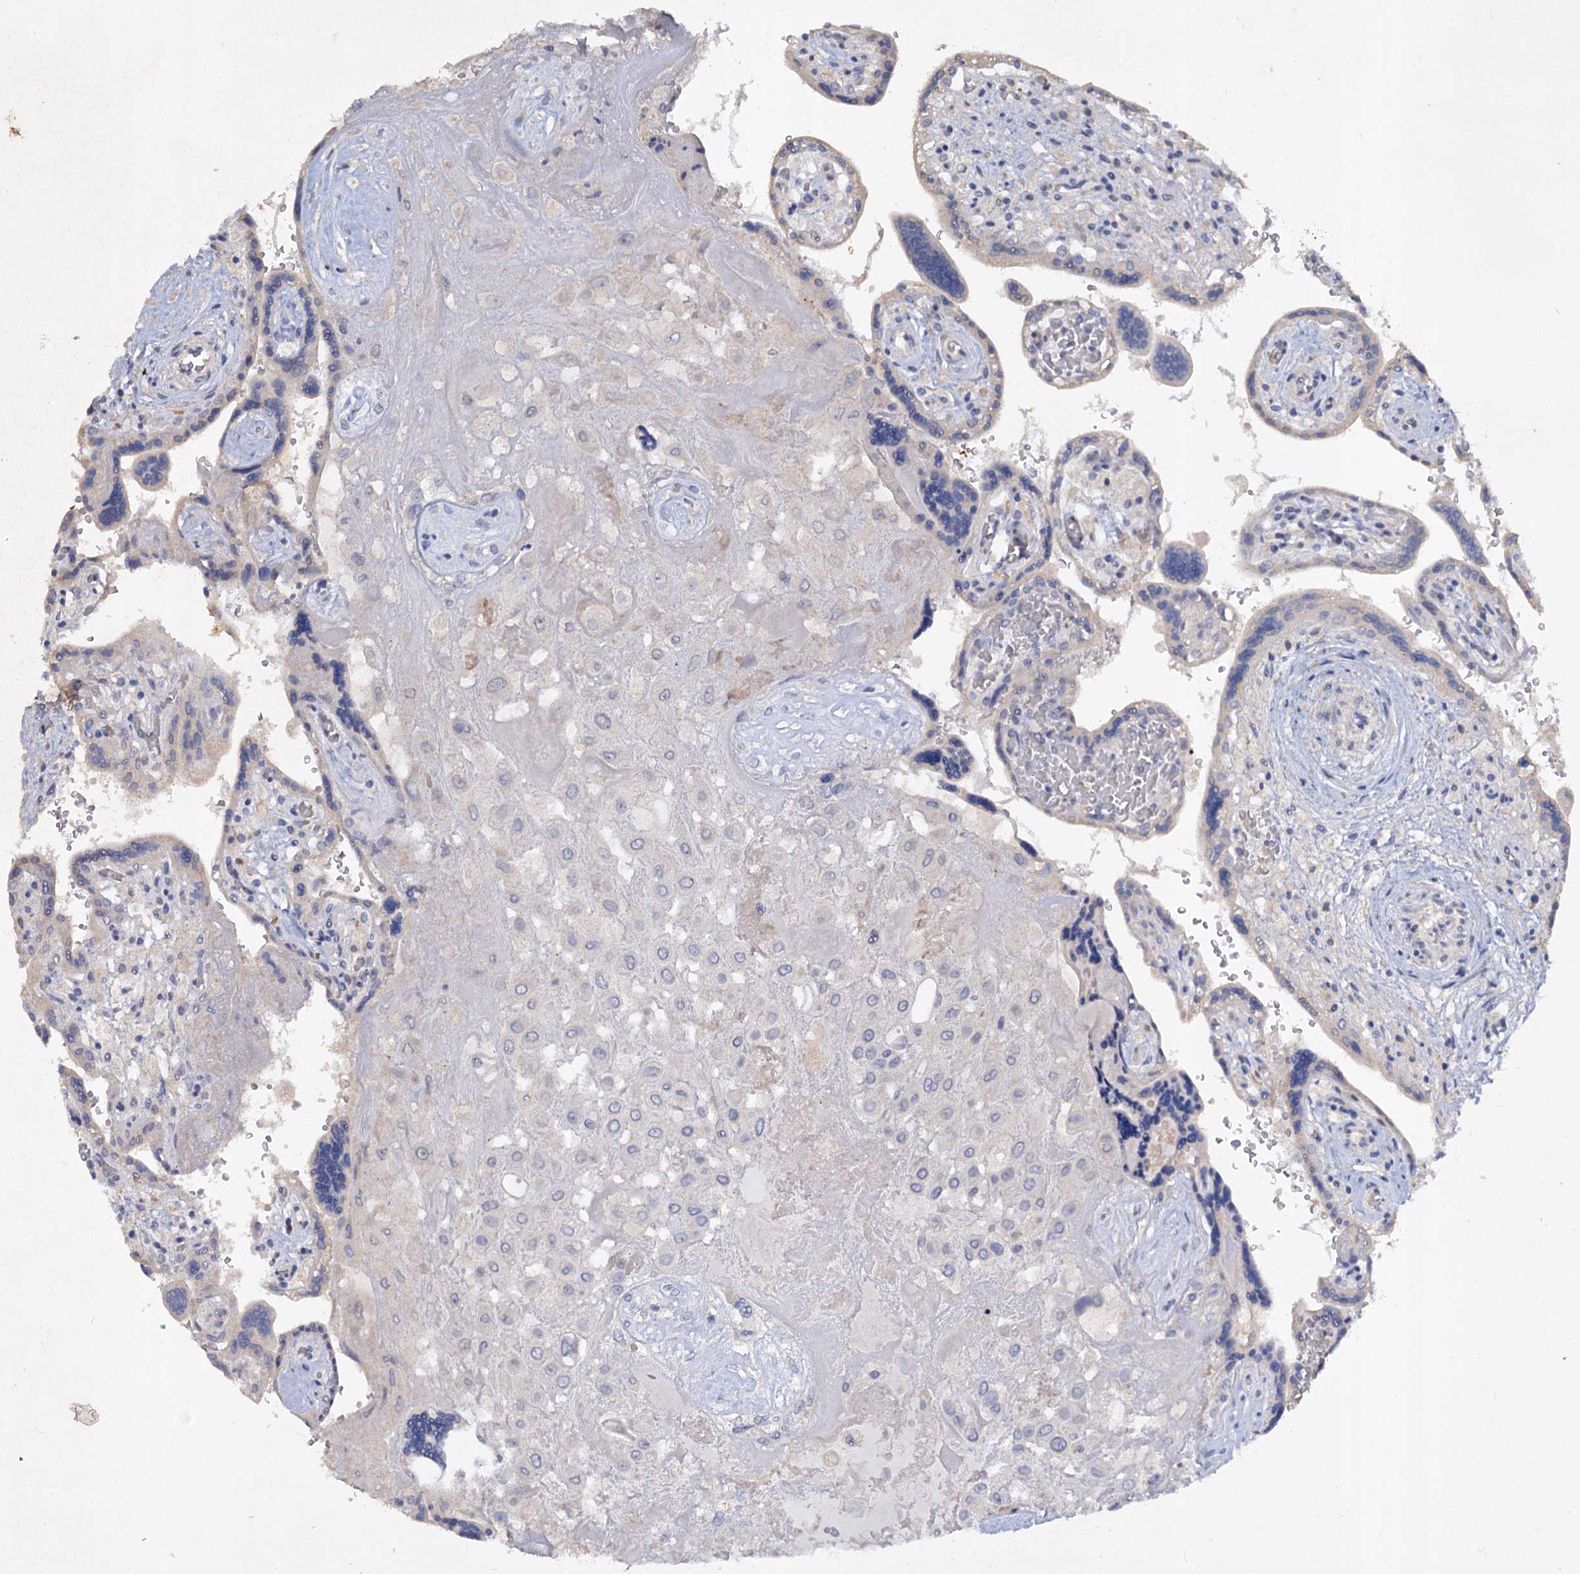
{"staining": {"intensity": "negative", "quantity": "none", "location": "none"}, "tissue": "placenta", "cell_type": "Decidual cells", "image_type": "normal", "snomed": [{"axis": "morphology", "description": "Normal tissue, NOS"}, {"axis": "topography", "description": "Placenta"}], "caption": "Immunohistochemistry histopathology image of normal placenta: placenta stained with DAB demonstrates no significant protein expression in decidual cells. (DAB (3,3'-diaminobenzidine) IHC, high magnification).", "gene": "ATP4A", "patient": {"sex": "female", "age": 37}}